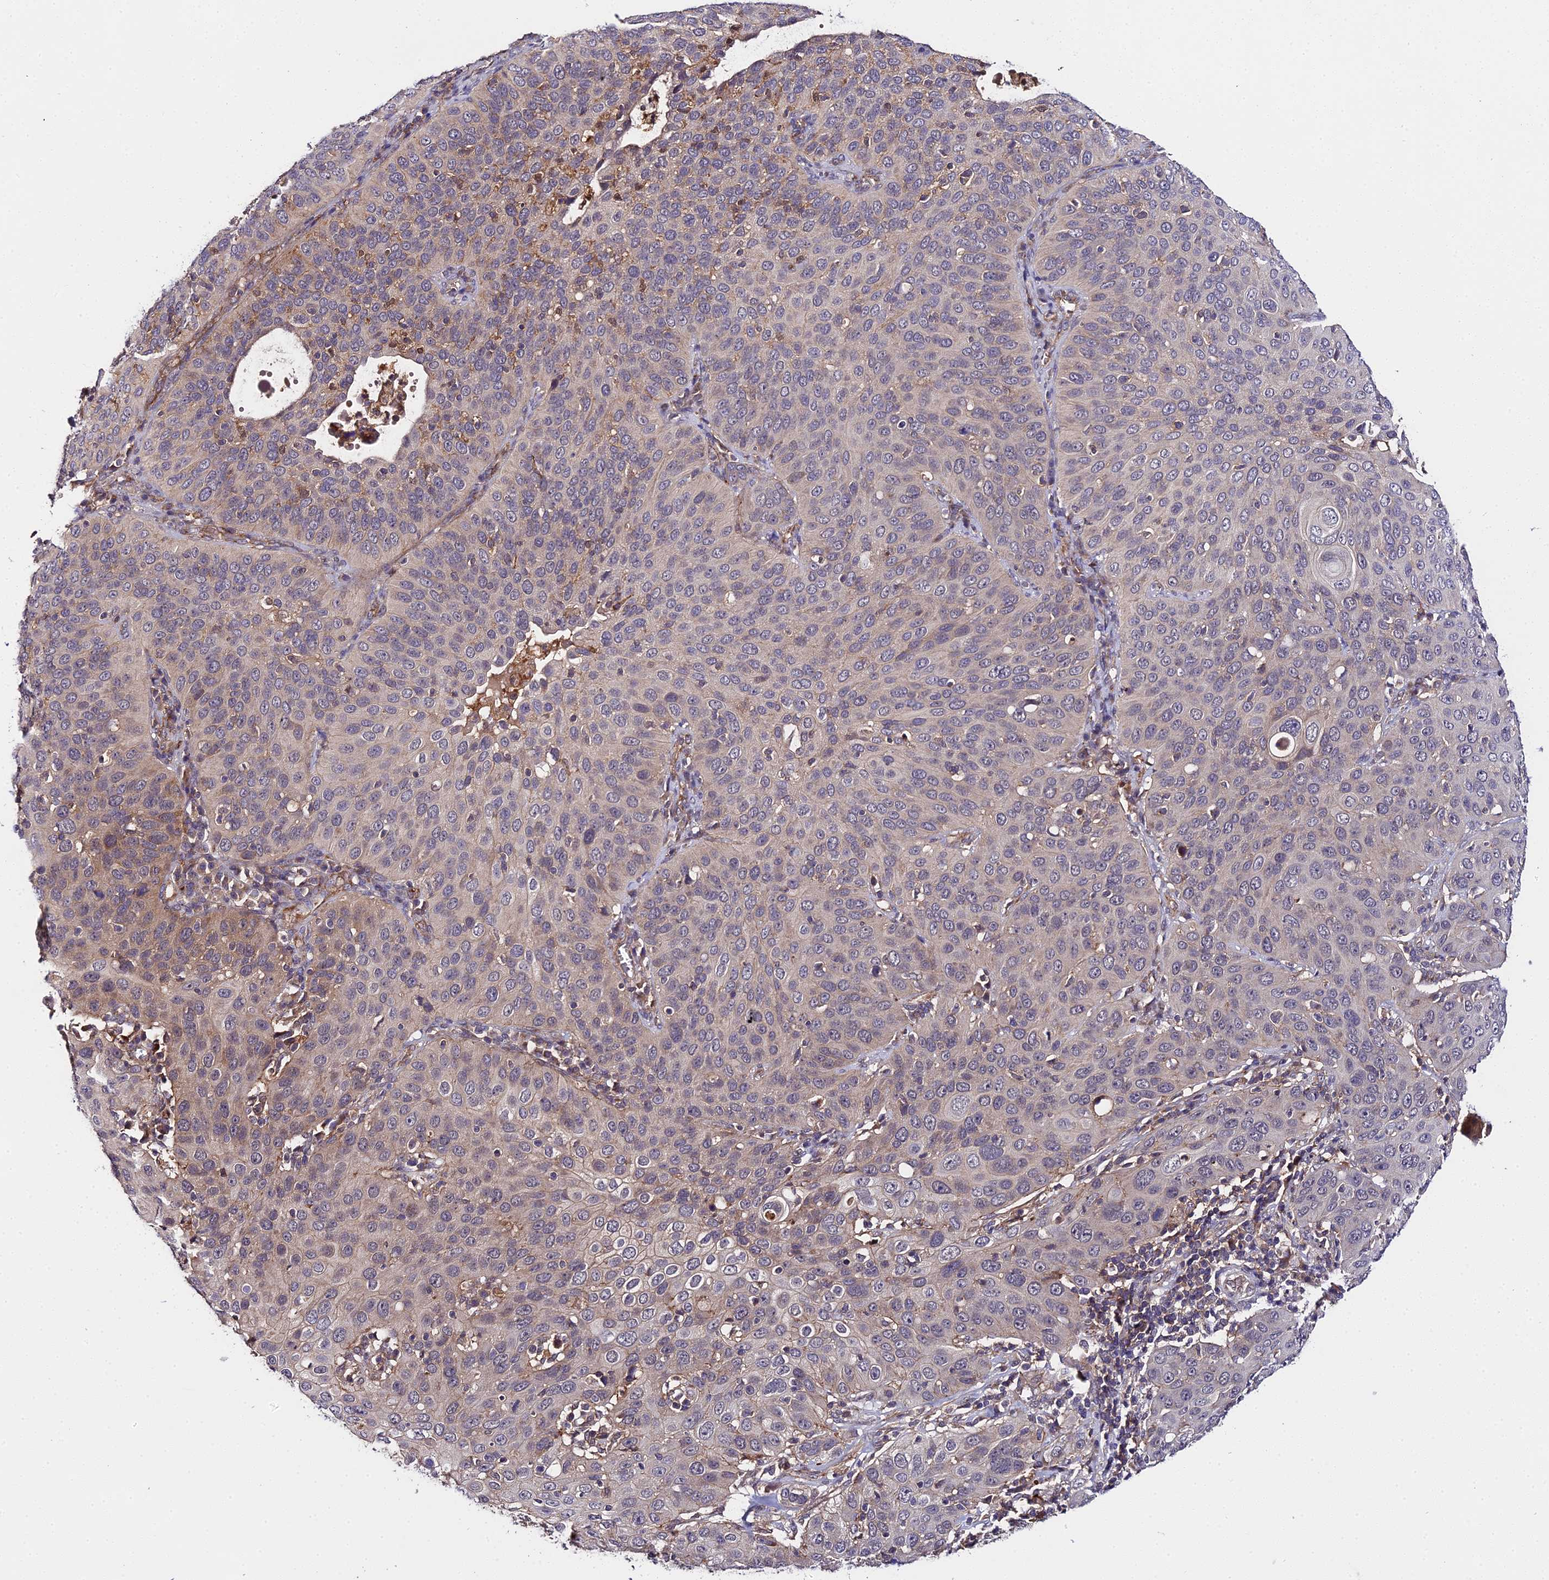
{"staining": {"intensity": "weak", "quantity": "<25%", "location": "cytoplasmic/membranous"}, "tissue": "cervical cancer", "cell_type": "Tumor cells", "image_type": "cancer", "snomed": [{"axis": "morphology", "description": "Squamous cell carcinoma, NOS"}, {"axis": "topography", "description": "Cervix"}], "caption": "Immunohistochemistry of cervical squamous cell carcinoma demonstrates no expression in tumor cells. The staining is performed using DAB (3,3'-diaminobenzidine) brown chromogen with nuclei counter-stained in using hematoxylin.", "gene": "ZBED8", "patient": {"sex": "female", "age": 36}}